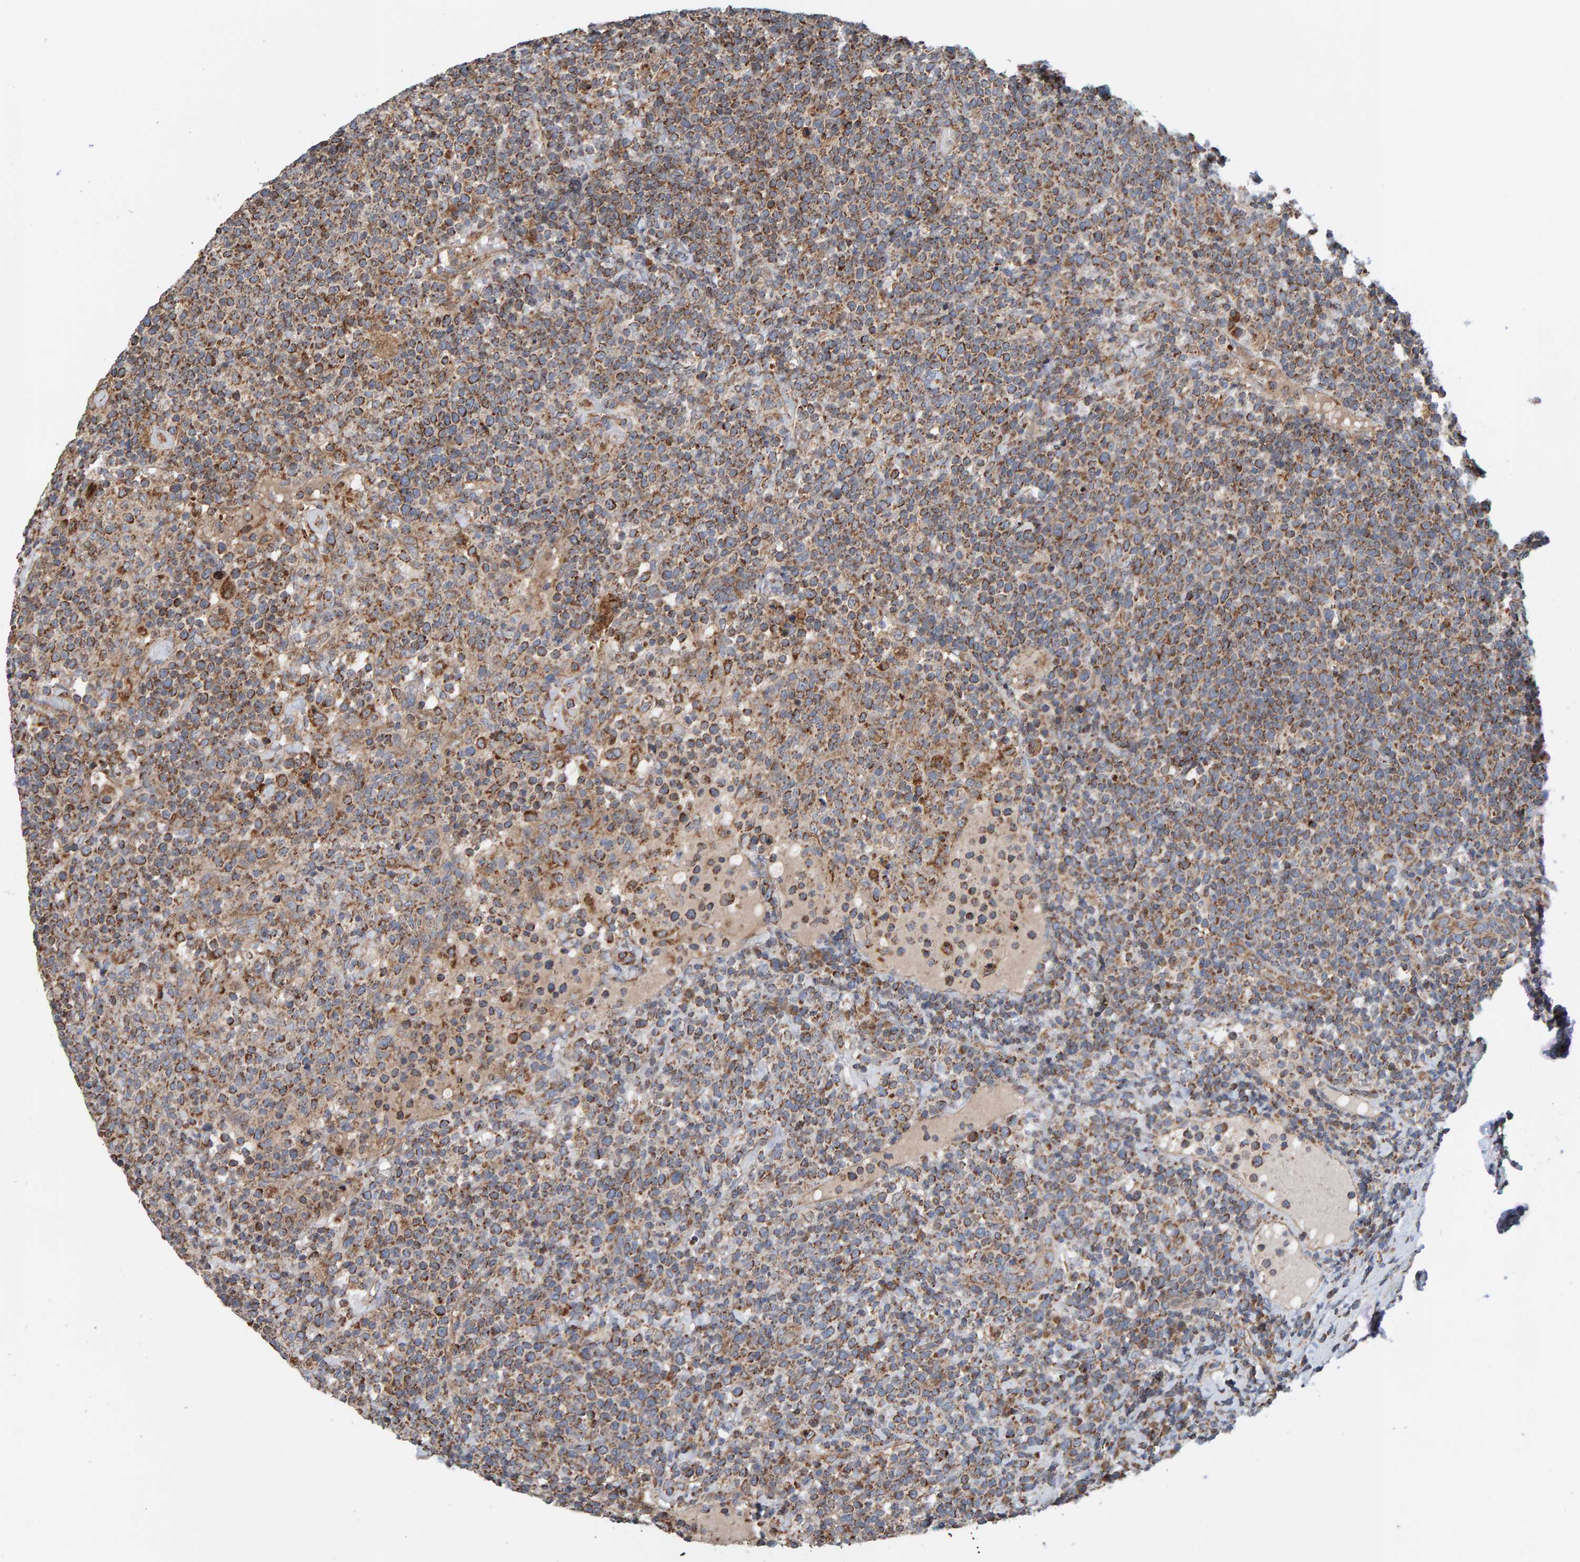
{"staining": {"intensity": "moderate", "quantity": ">75%", "location": "cytoplasmic/membranous"}, "tissue": "lymphoma", "cell_type": "Tumor cells", "image_type": "cancer", "snomed": [{"axis": "morphology", "description": "Malignant lymphoma, non-Hodgkin's type, High grade"}, {"axis": "topography", "description": "Lymph node"}], "caption": "Protein expression analysis of malignant lymphoma, non-Hodgkin's type (high-grade) demonstrates moderate cytoplasmic/membranous positivity in approximately >75% of tumor cells. Immunohistochemistry (ihc) stains the protein of interest in brown and the nuclei are stained blue.", "gene": "MRPL45", "patient": {"sex": "male", "age": 61}}